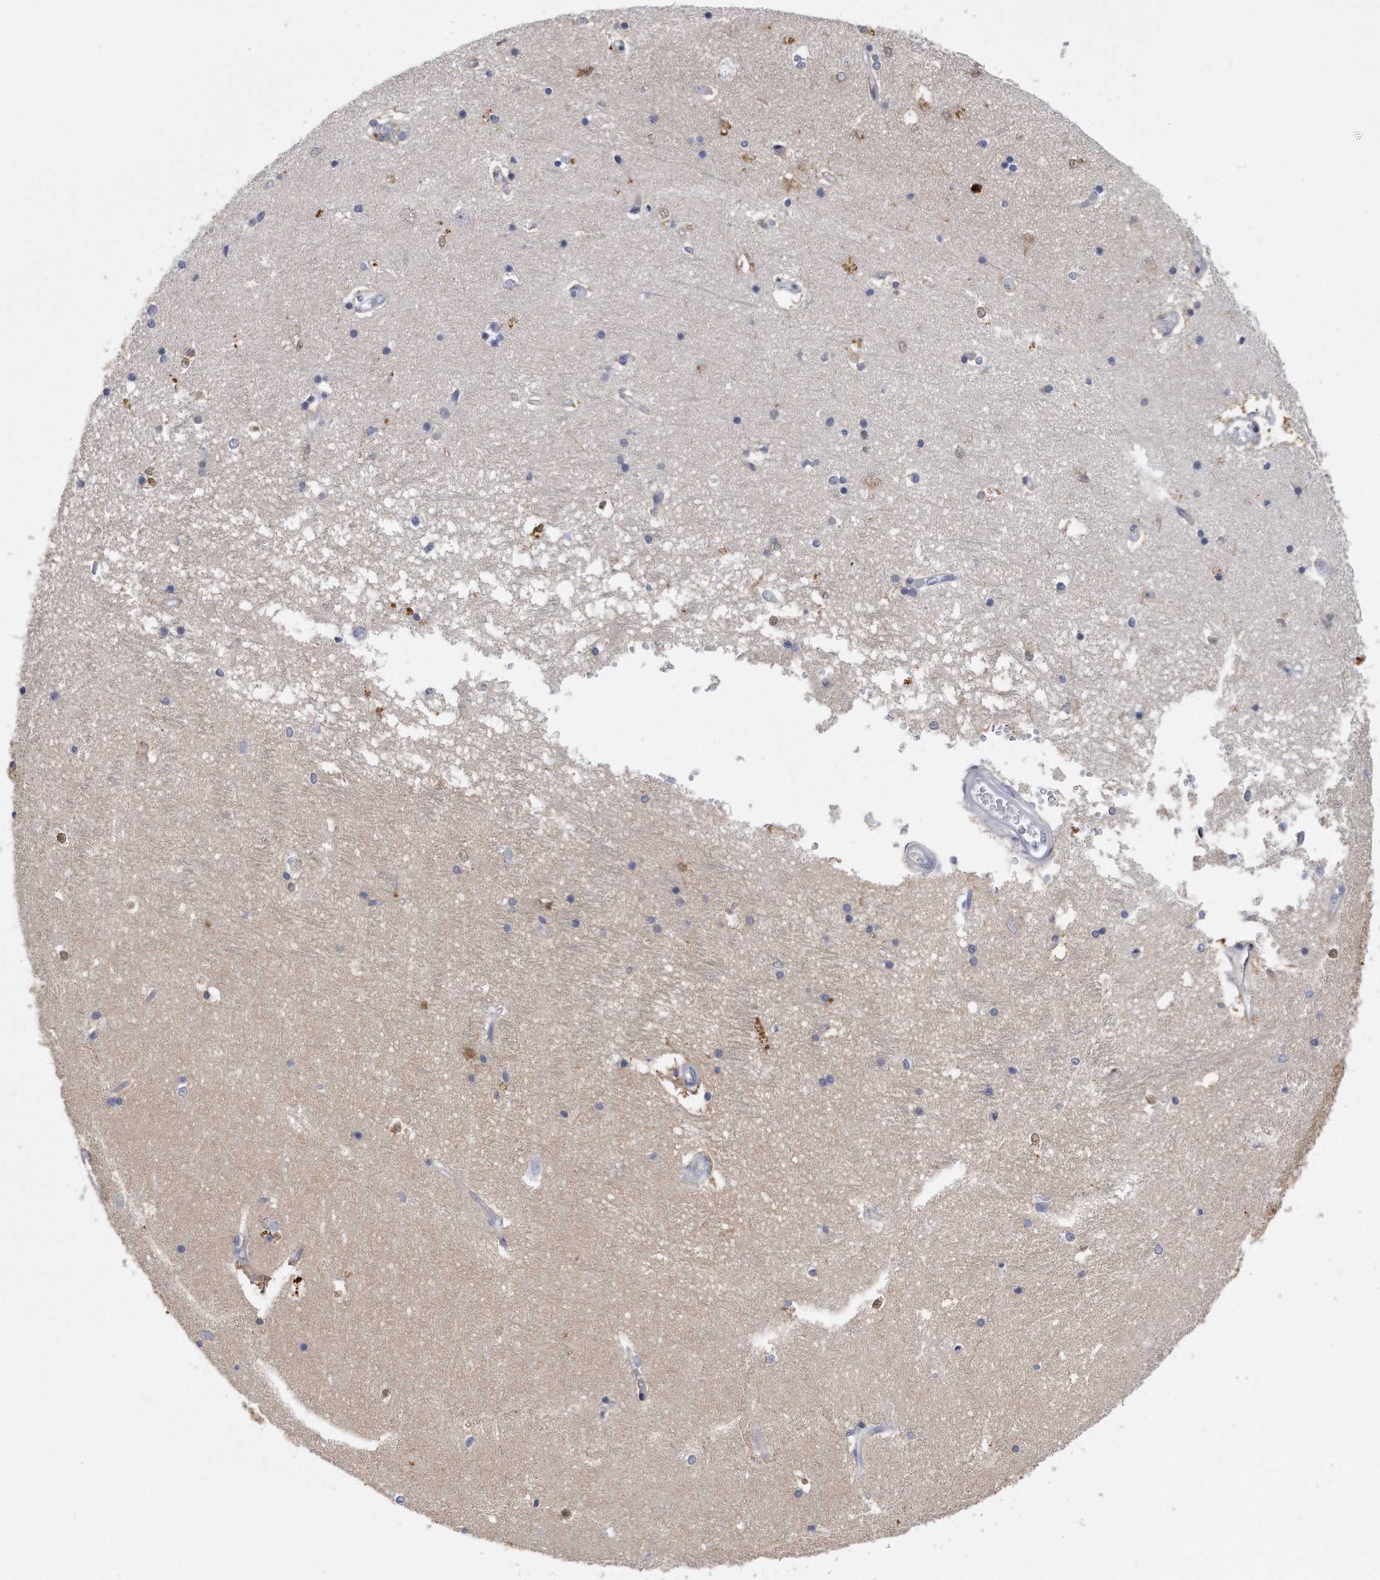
{"staining": {"intensity": "moderate", "quantity": "<25%", "location": "cytoplasmic/membranous"}, "tissue": "hippocampus", "cell_type": "Glial cells", "image_type": "normal", "snomed": [{"axis": "morphology", "description": "Normal tissue, NOS"}, {"axis": "topography", "description": "Hippocampus"}], "caption": "Brown immunohistochemical staining in normal human hippocampus reveals moderate cytoplasmic/membranous positivity in about <25% of glial cells.", "gene": "PYGB", "patient": {"sex": "male", "age": 45}}